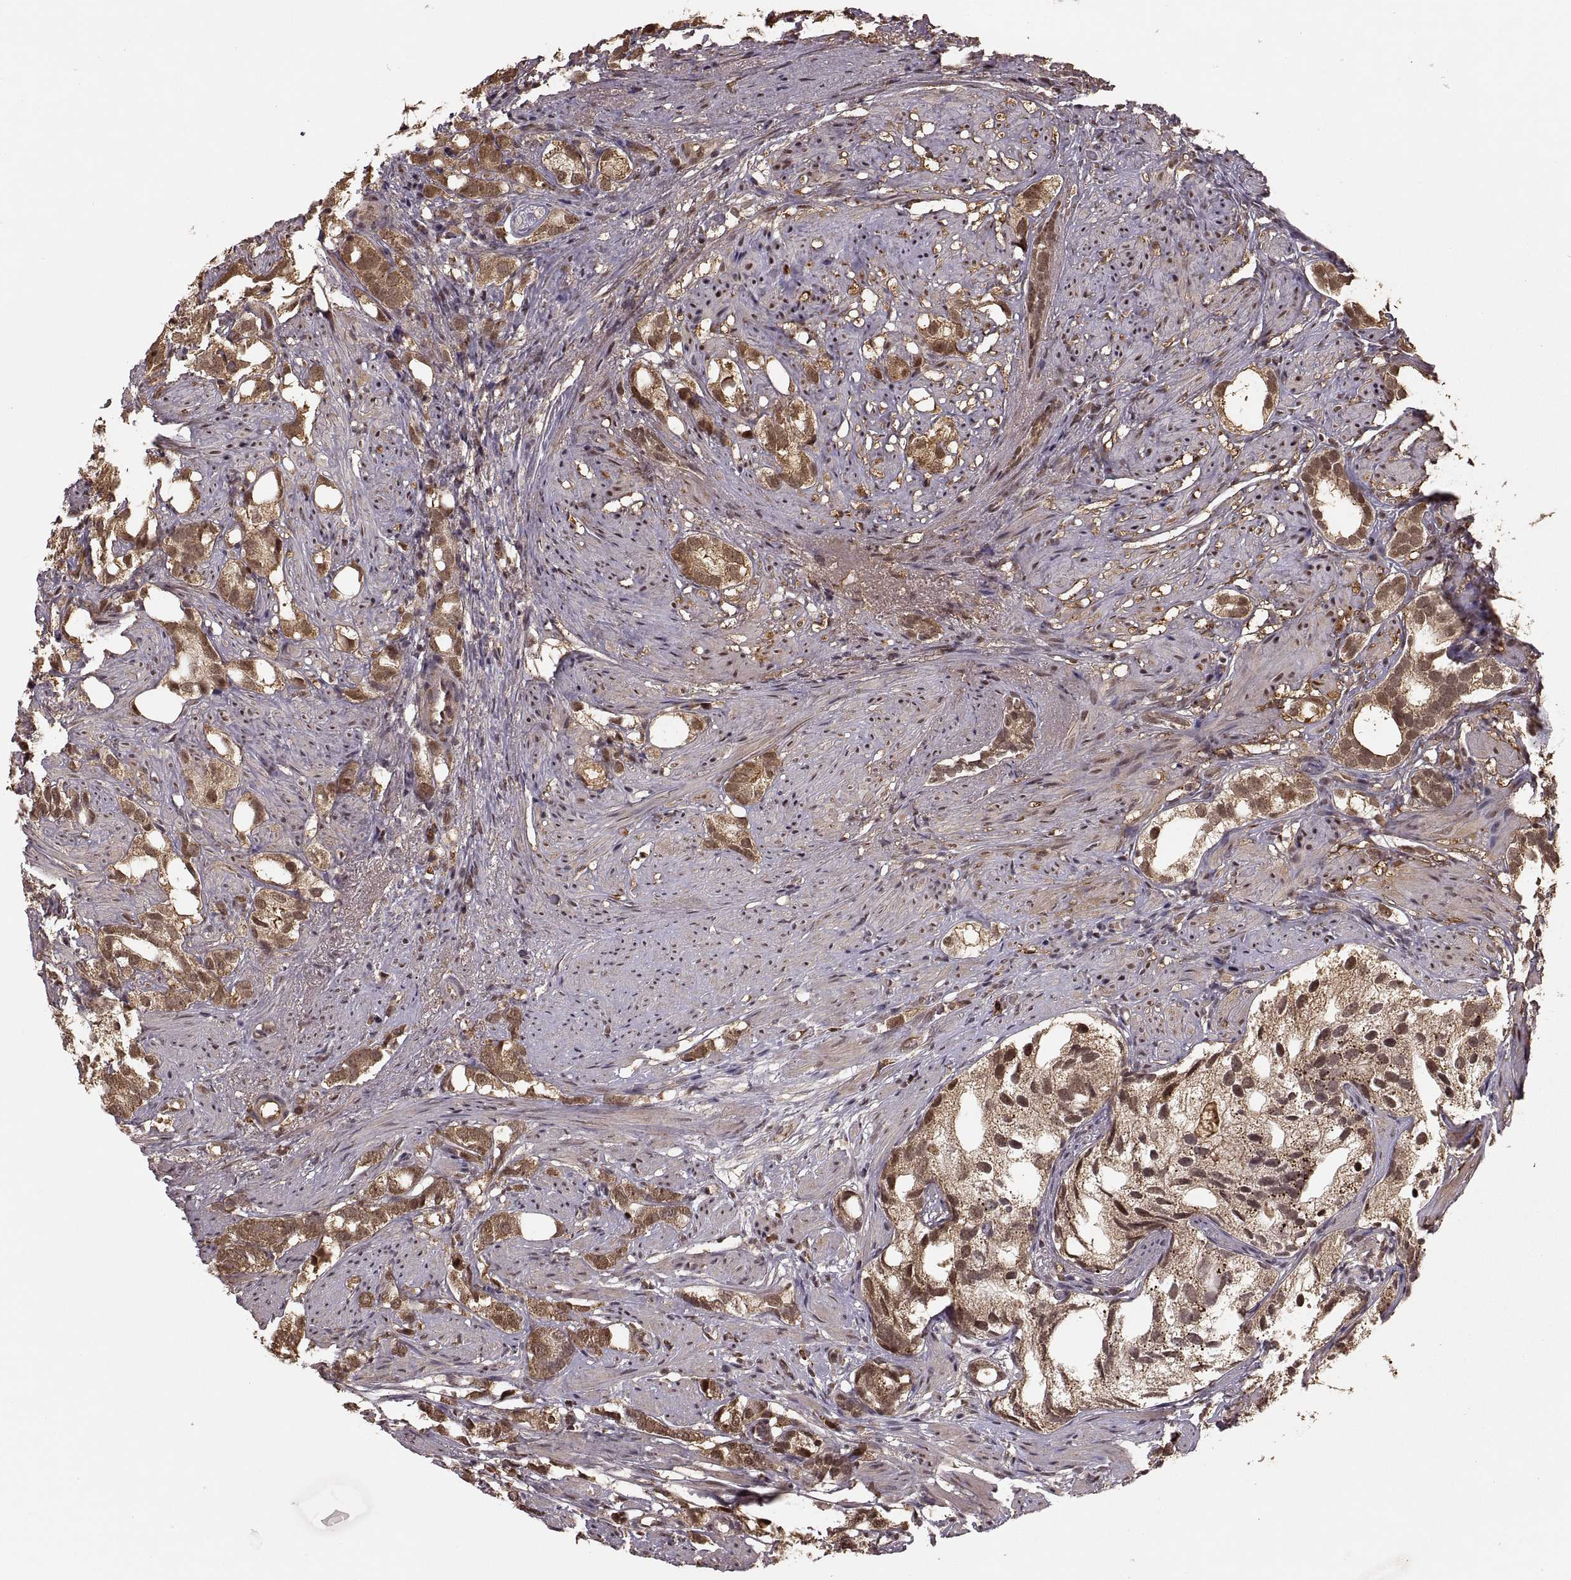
{"staining": {"intensity": "moderate", "quantity": ">75%", "location": "cytoplasmic/membranous,nuclear"}, "tissue": "prostate cancer", "cell_type": "Tumor cells", "image_type": "cancer", "snomed": [{"axis": "morphology", "description": "Adenocarcinoma, High grade"}, {"axis": "topography", "description": "Prostate"}], "caption": "An image of prostate adenocarcinoma (high-grade) stained for a protein displays moderate cytoplasmic/membranous and nuclear brown staining in tumor cells.", "gene": "RFT1", "patient": {"sex": "male", "age": 82}}